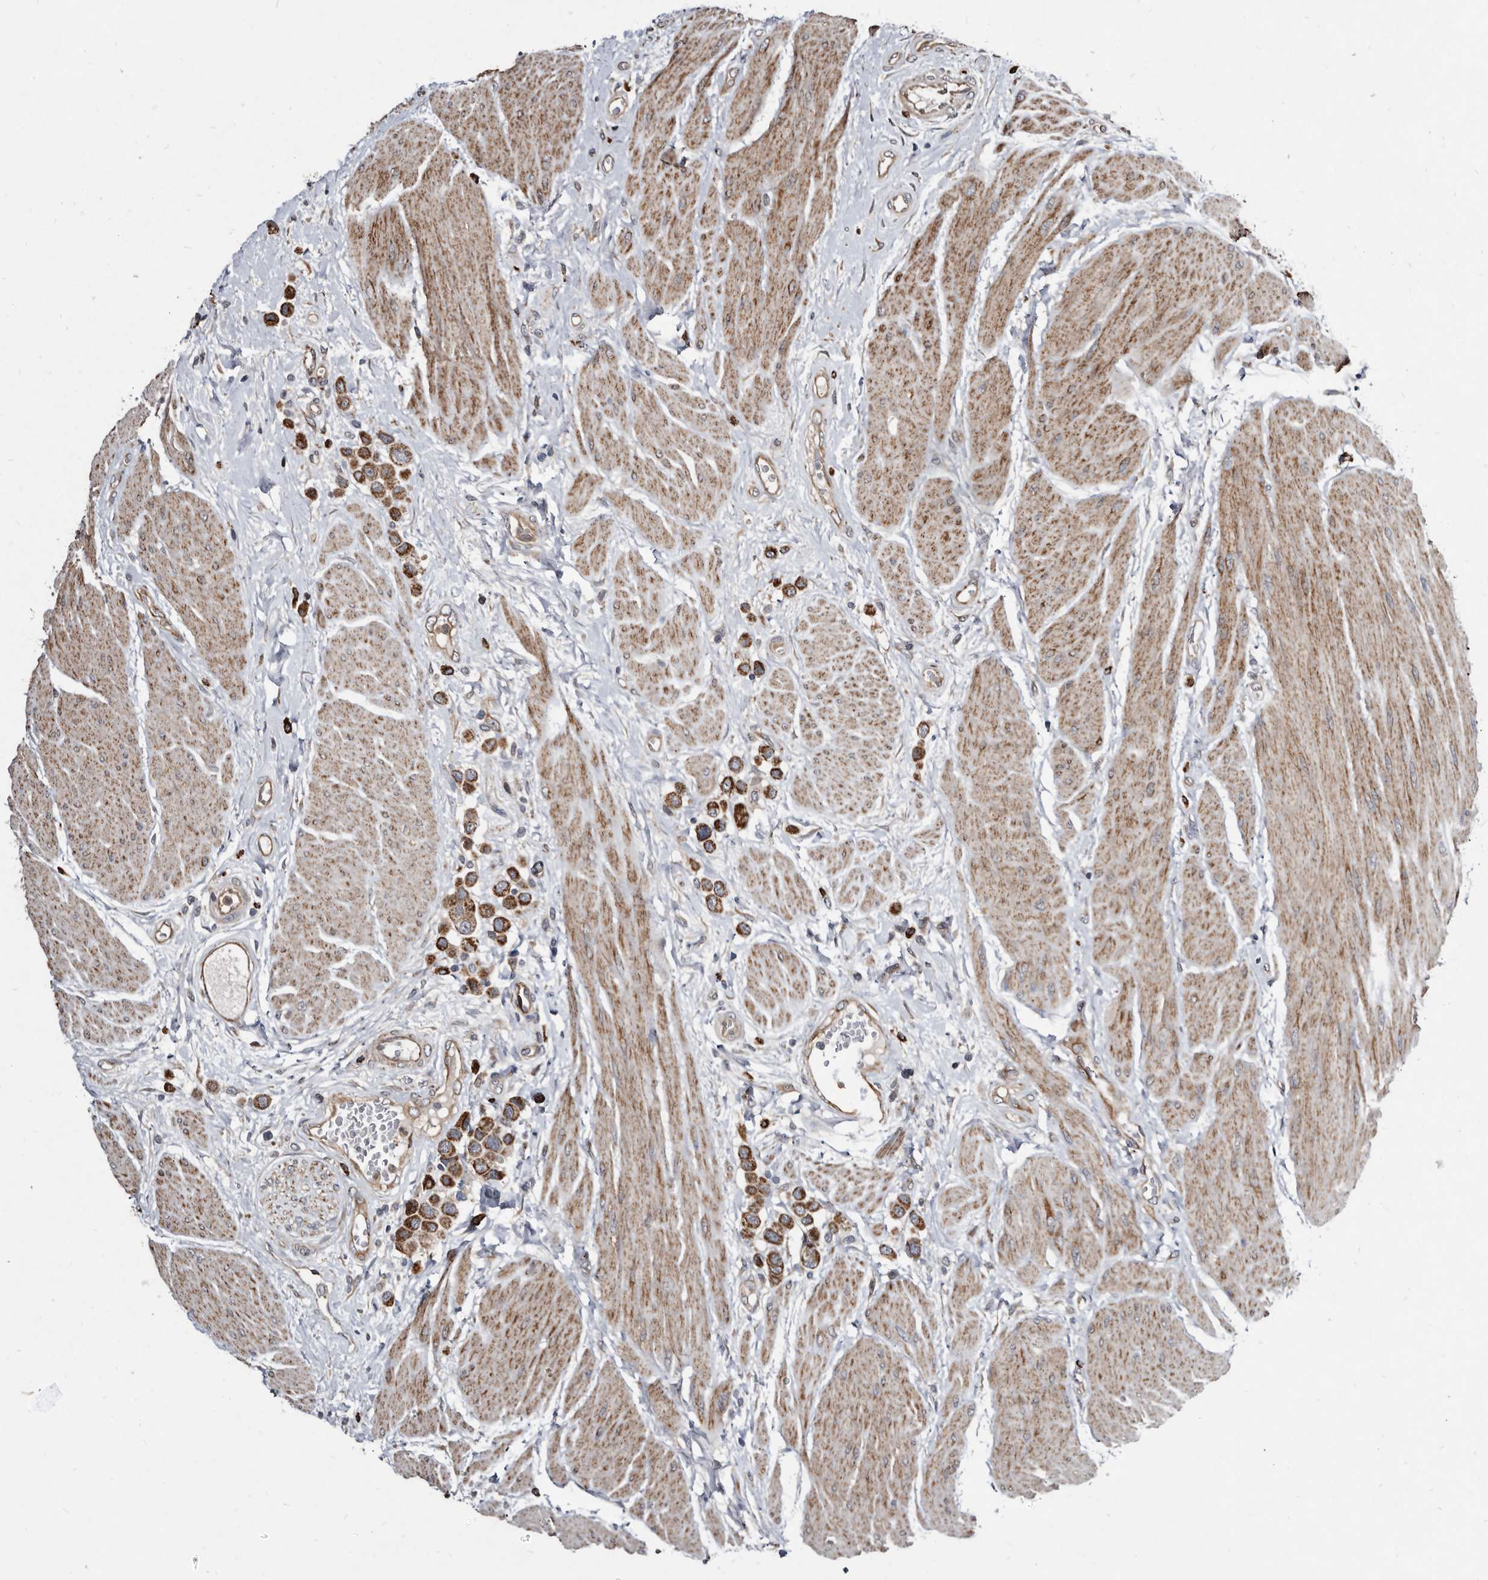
{"staining": {"intensity": "strong", "quantity": ">75%", "location": "cytoplasmic/membranous"}, "tissue": "urothelial cancer", "cell_type": "Tumor cells", "image_type": "cancer", "snomed": [{"axis": "morphology", "description": "Urothelial carcinoma, High grade"}, {"axis": "topography", "description": "Urinary bladder"}], "caption": "High-grade urothelial carcinoma stained for a protein (brown) displays strong cytoplasmic/membranous positive staining in about >75% of tumor cells.", "gene": "CTSA", "patient": {"sex": "male", "age": 50}}